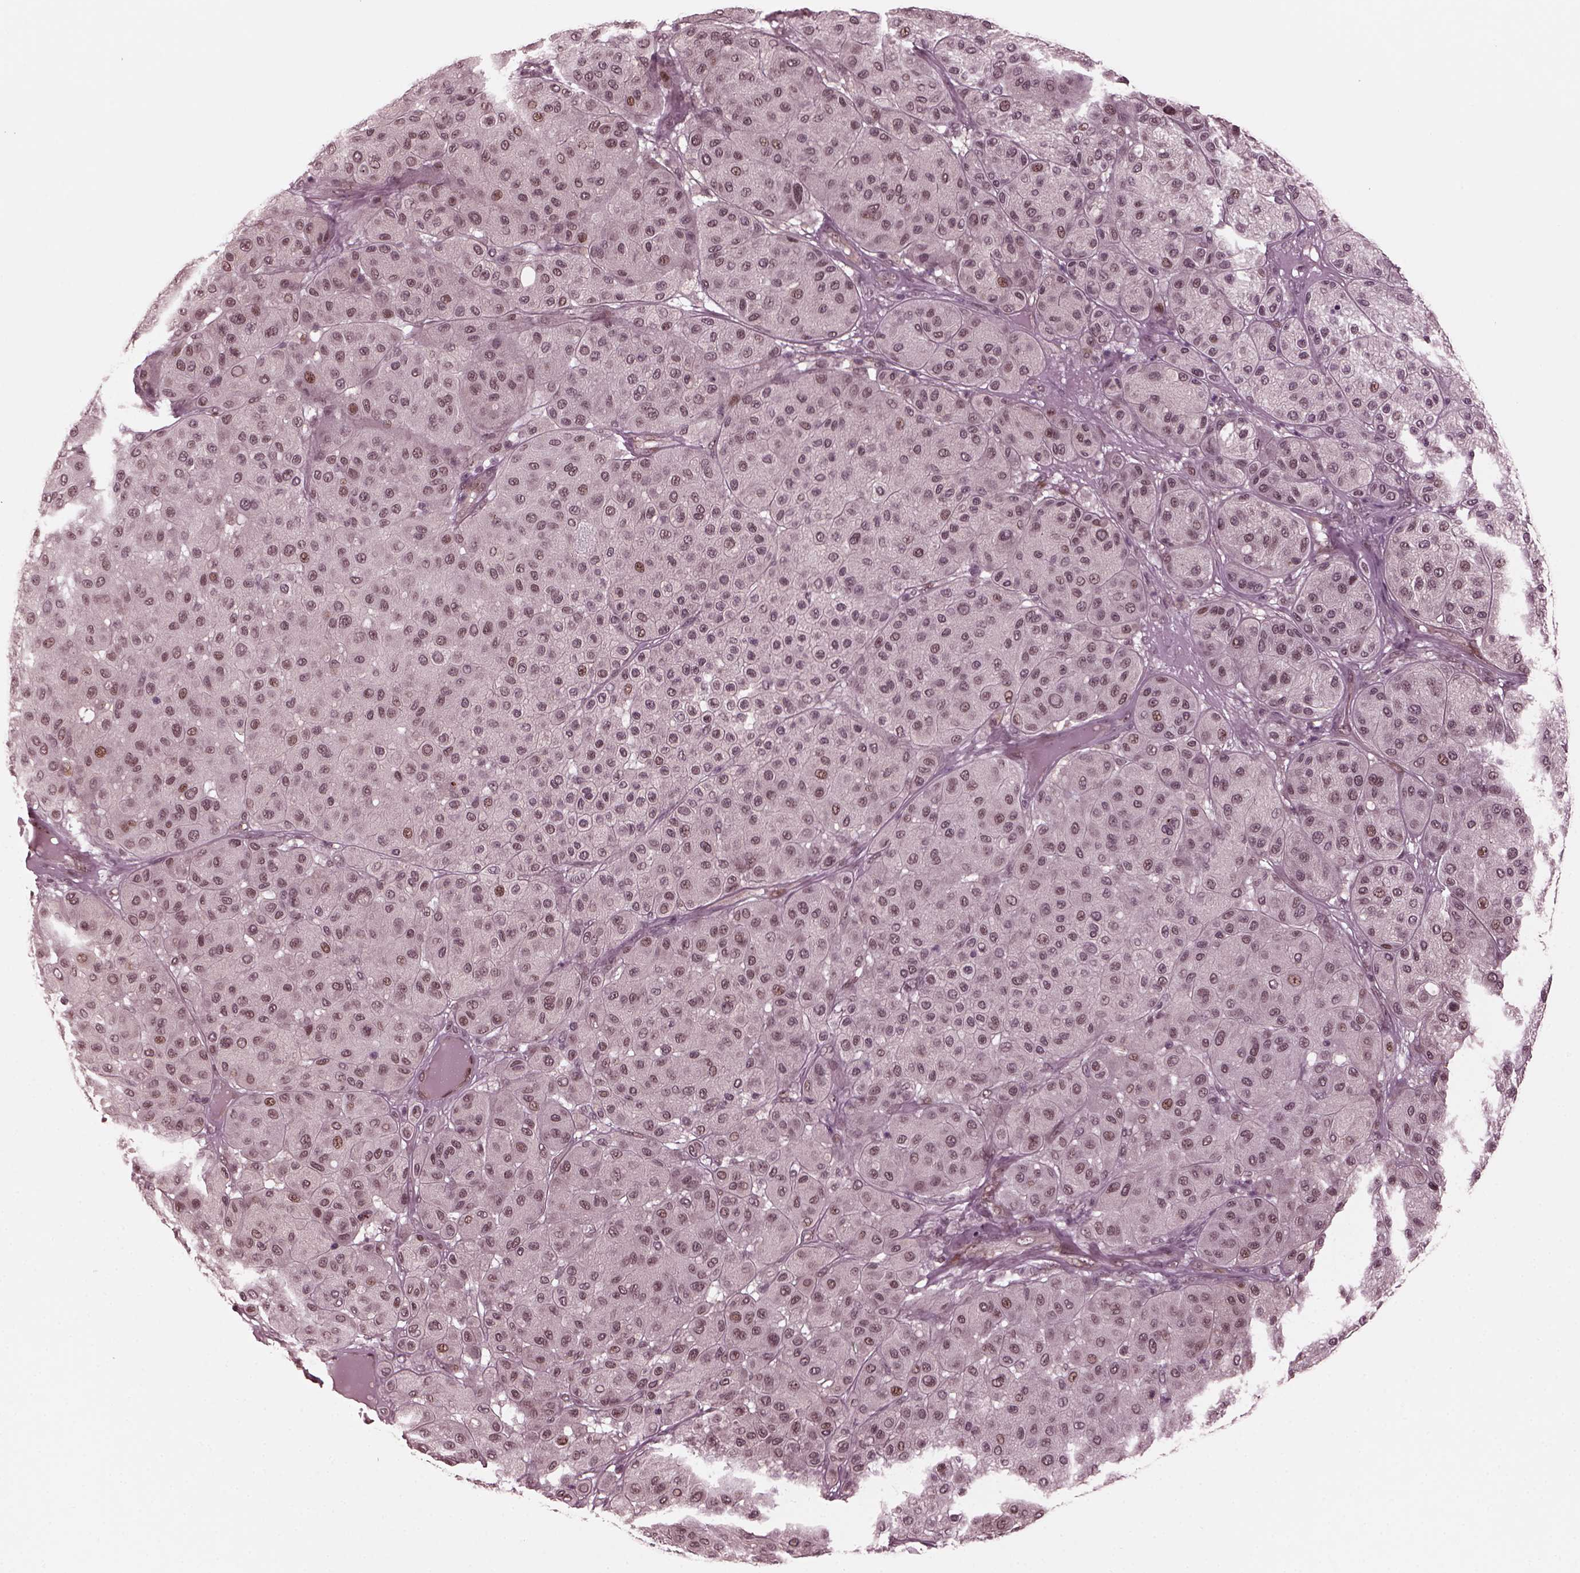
{"staining": {"intensity": "moderate", "quantity": "25%-75%", "location": "nuclear"}, "tissue": "melanoma", "cell_type": "Tumor cells", "image_type": "cancer", "snomed": [{"axis": "morphology", "description": "Malignant melanoma, Metastatic site"}, {"axis": "topography", "description": "Smooth muscle"}], "caption": "IHC image of neoplastic tissue: human malignant melanoma (metastatic site) stained using IHC shows medium levels of moderate protein expression localized specifically in the nuclear of tumor cells, appearing as a nuclear brown color.", "gene": "TRIB3", "patient": {"sex": "male", "age": 41}}